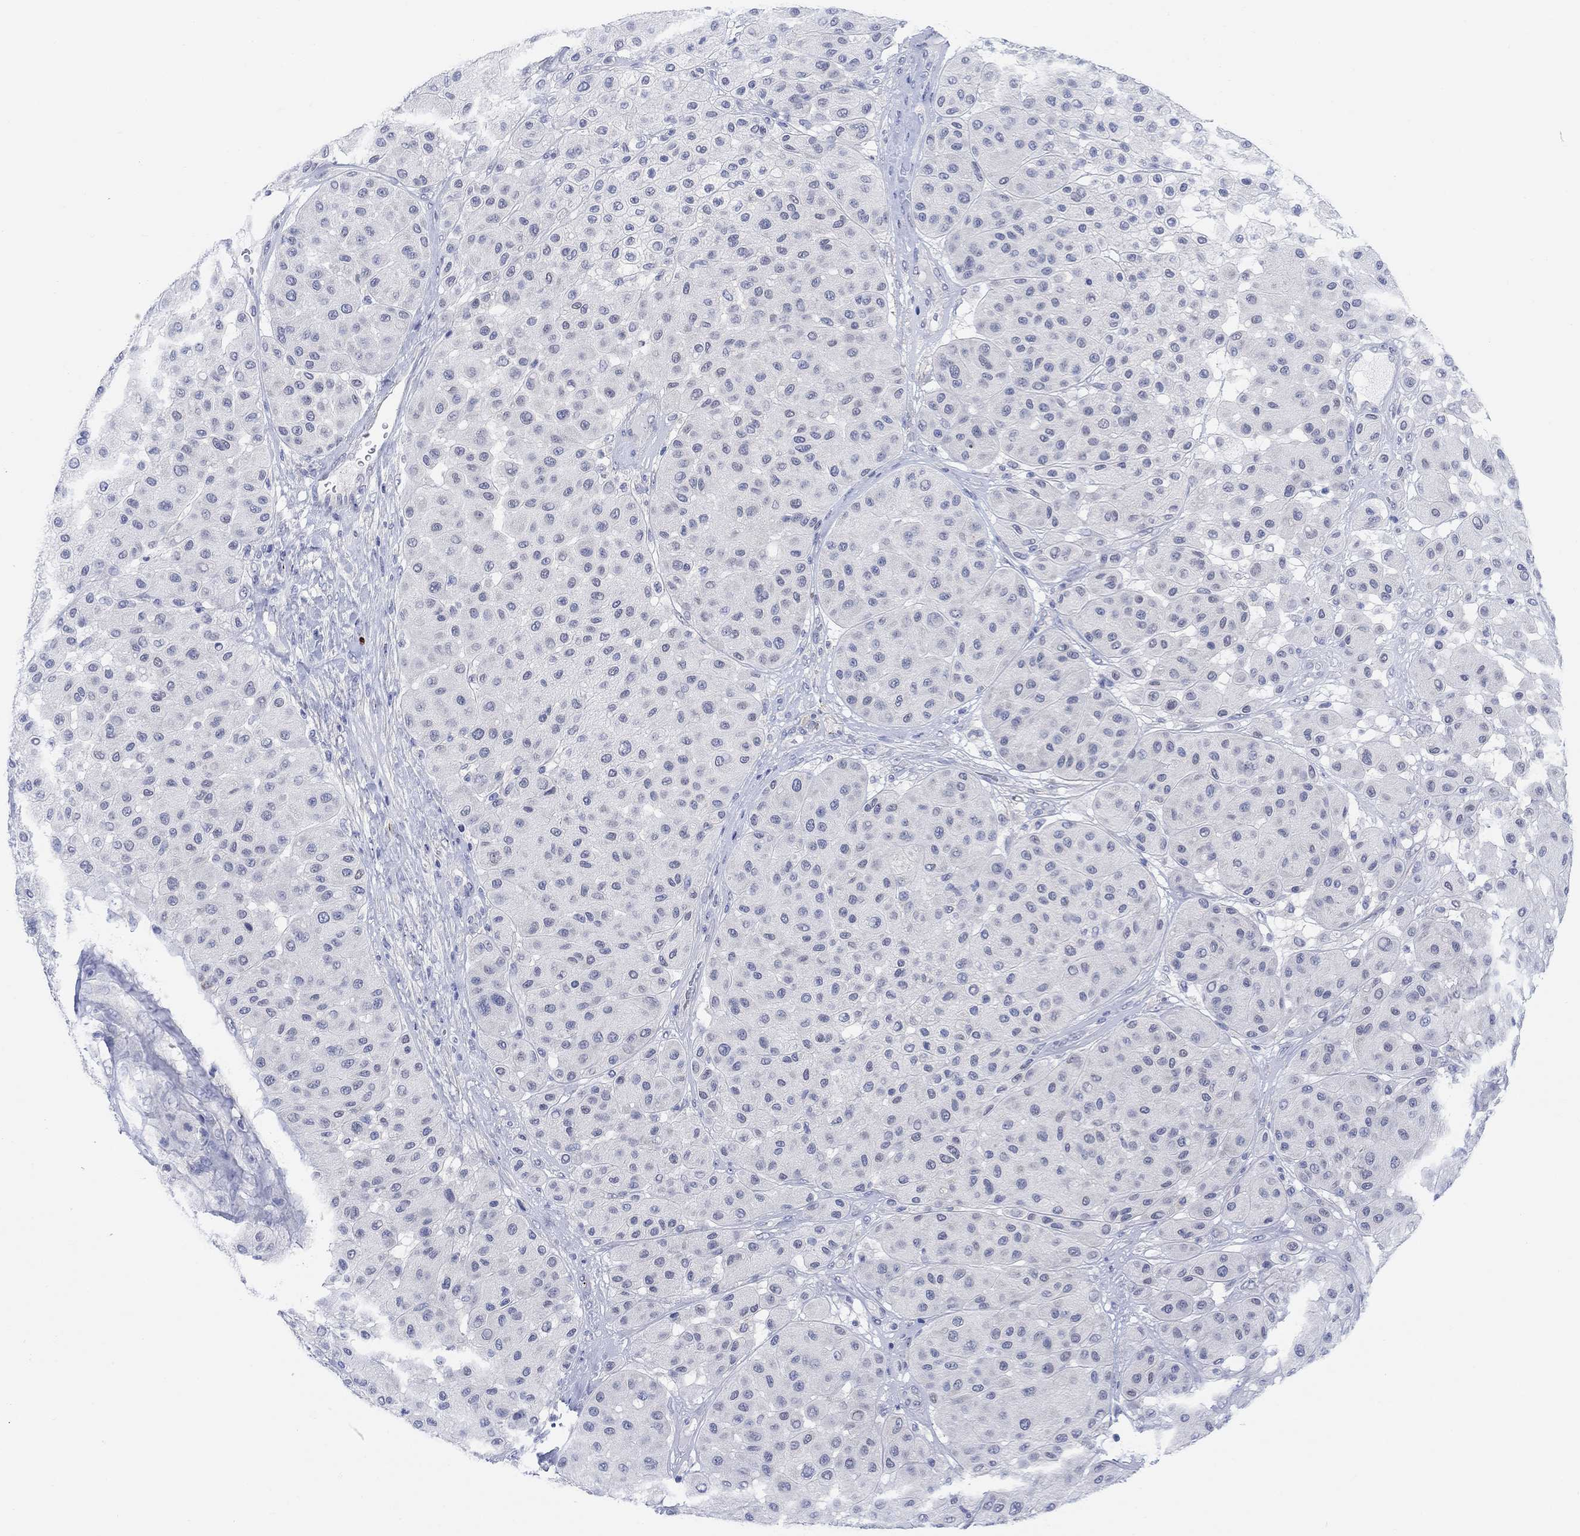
{"staining": {"intensity": "negative", "quantity": "none", "location": "none"}, "tissue": "melanoma", "cell_type": "Tumor cells", "image_type": "cancer", "snomed": [{"axis": "morphology", "description": "Malignant melanoma, Metastatic site"}, {"axis": "topography", "description": "Smooth muscle"}], "caption": "DAB (3,3'-diaminobenzidine) immunohistochemical staining of human malignant melanoma (metastatic site) reveals no significant positivity in tumor cells. The staining was performed using DAB (3,3'-diaminobenzidine) to visualize the protein expression in brown, while the nuclei were stained in blue with hematoxylin (Magnification: 20x).", "gene": "RIMS1", "patient": {"sex": "male", "age": 41}}